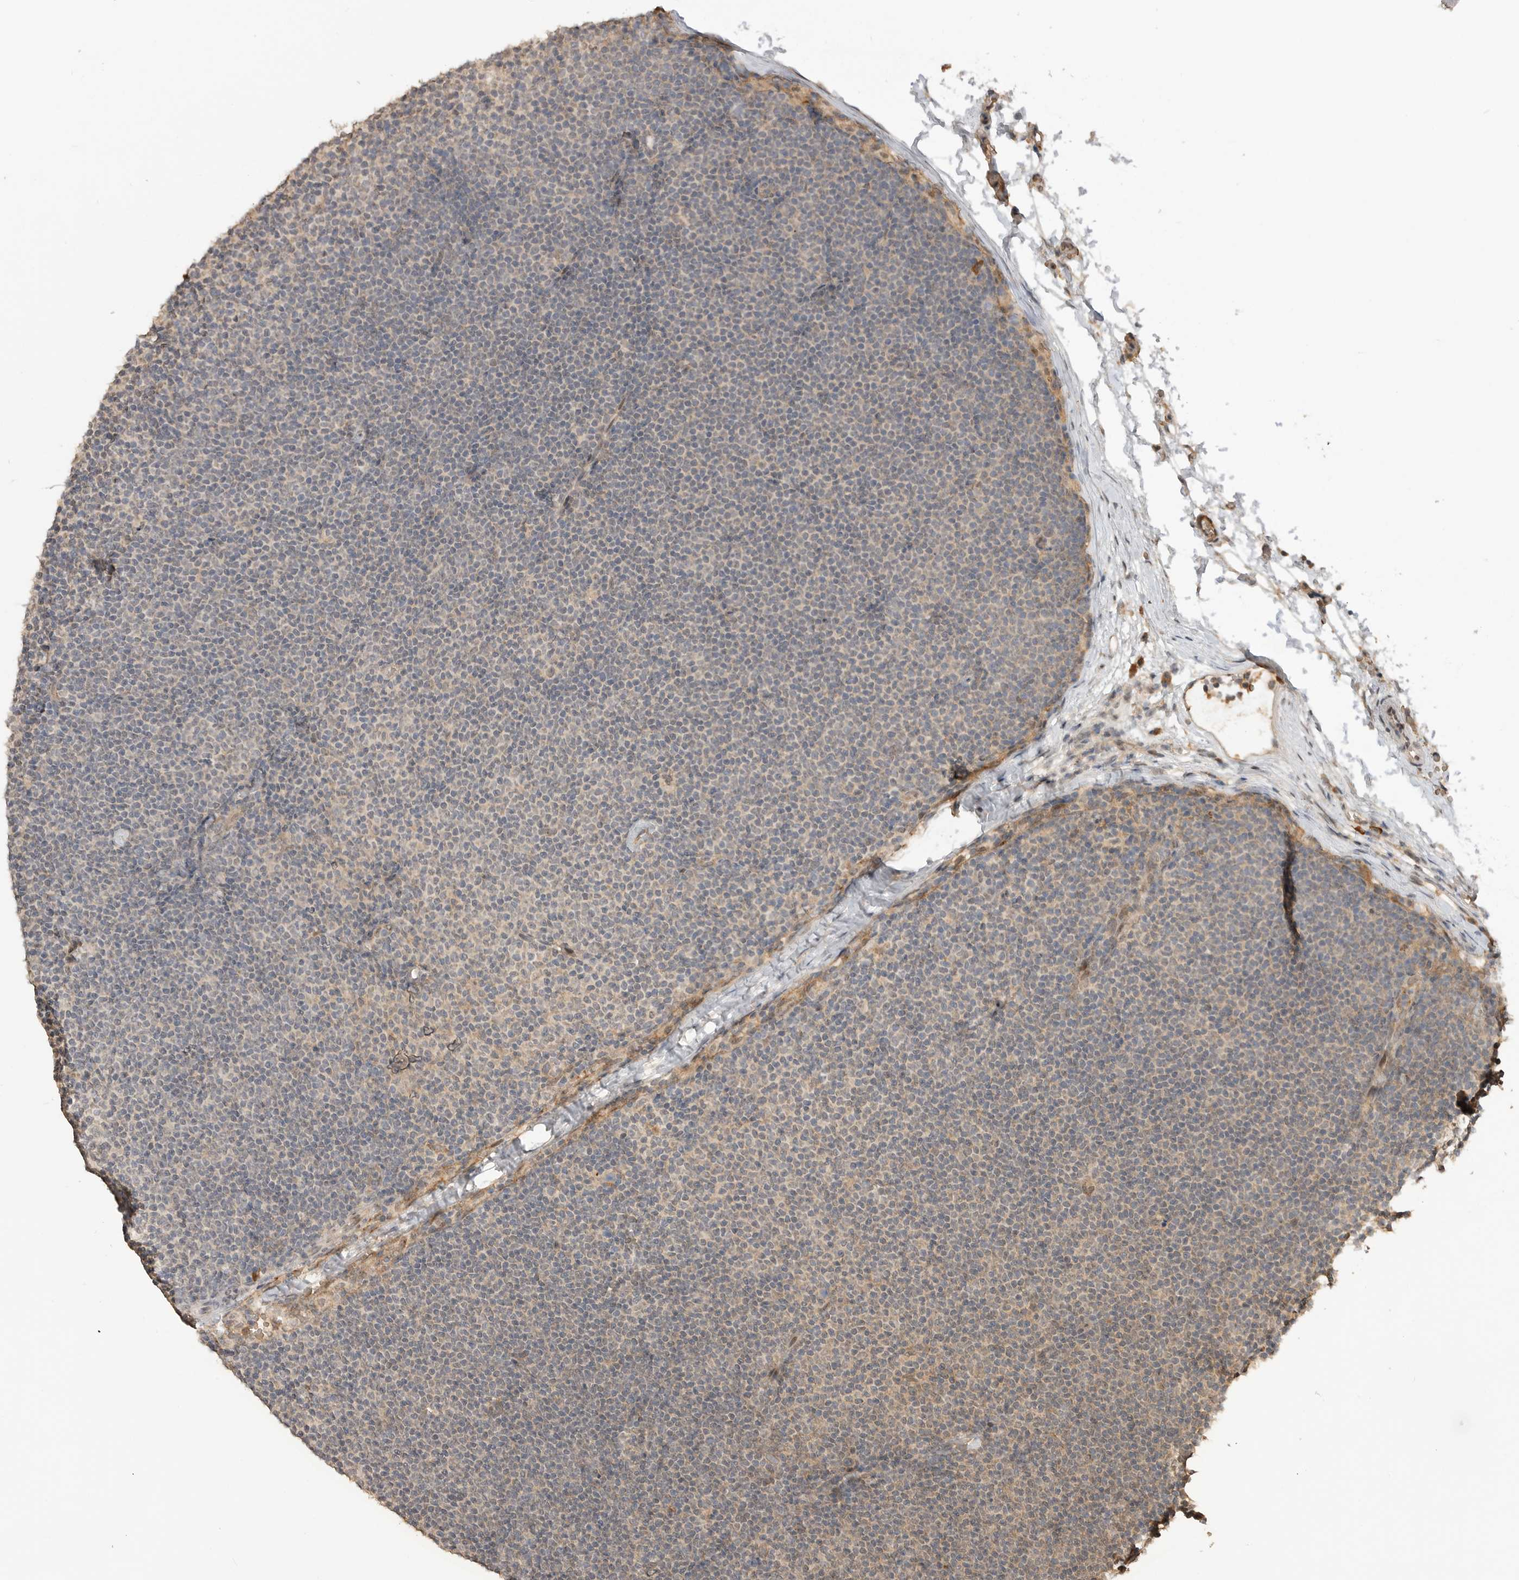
{"staining": {"intensity": "negative", "quantity": "none", "location": "none"}, "tissue": "lymphoma", "cell_type": "Tumor cells", "image_type": "cancer", "snomed": [{"axis": "morphology", "description": "Malignant lymphoma, non-Hodgkin's type, Low grade"}, {"axis": "topography", "description": "Lymph node"}], "caption": "This image is of low-grade malignant lymphoma, non-Hodgkin's type stained with IHC to label a protein in brown with the nuclei are counter-stained blue. There is no staining in tumor cells. (DAB IHC visualized using brightfield microscopy, high magnification).", "gene": "ASPSCR1", "patient": {"sex": "female", "age": 53}}